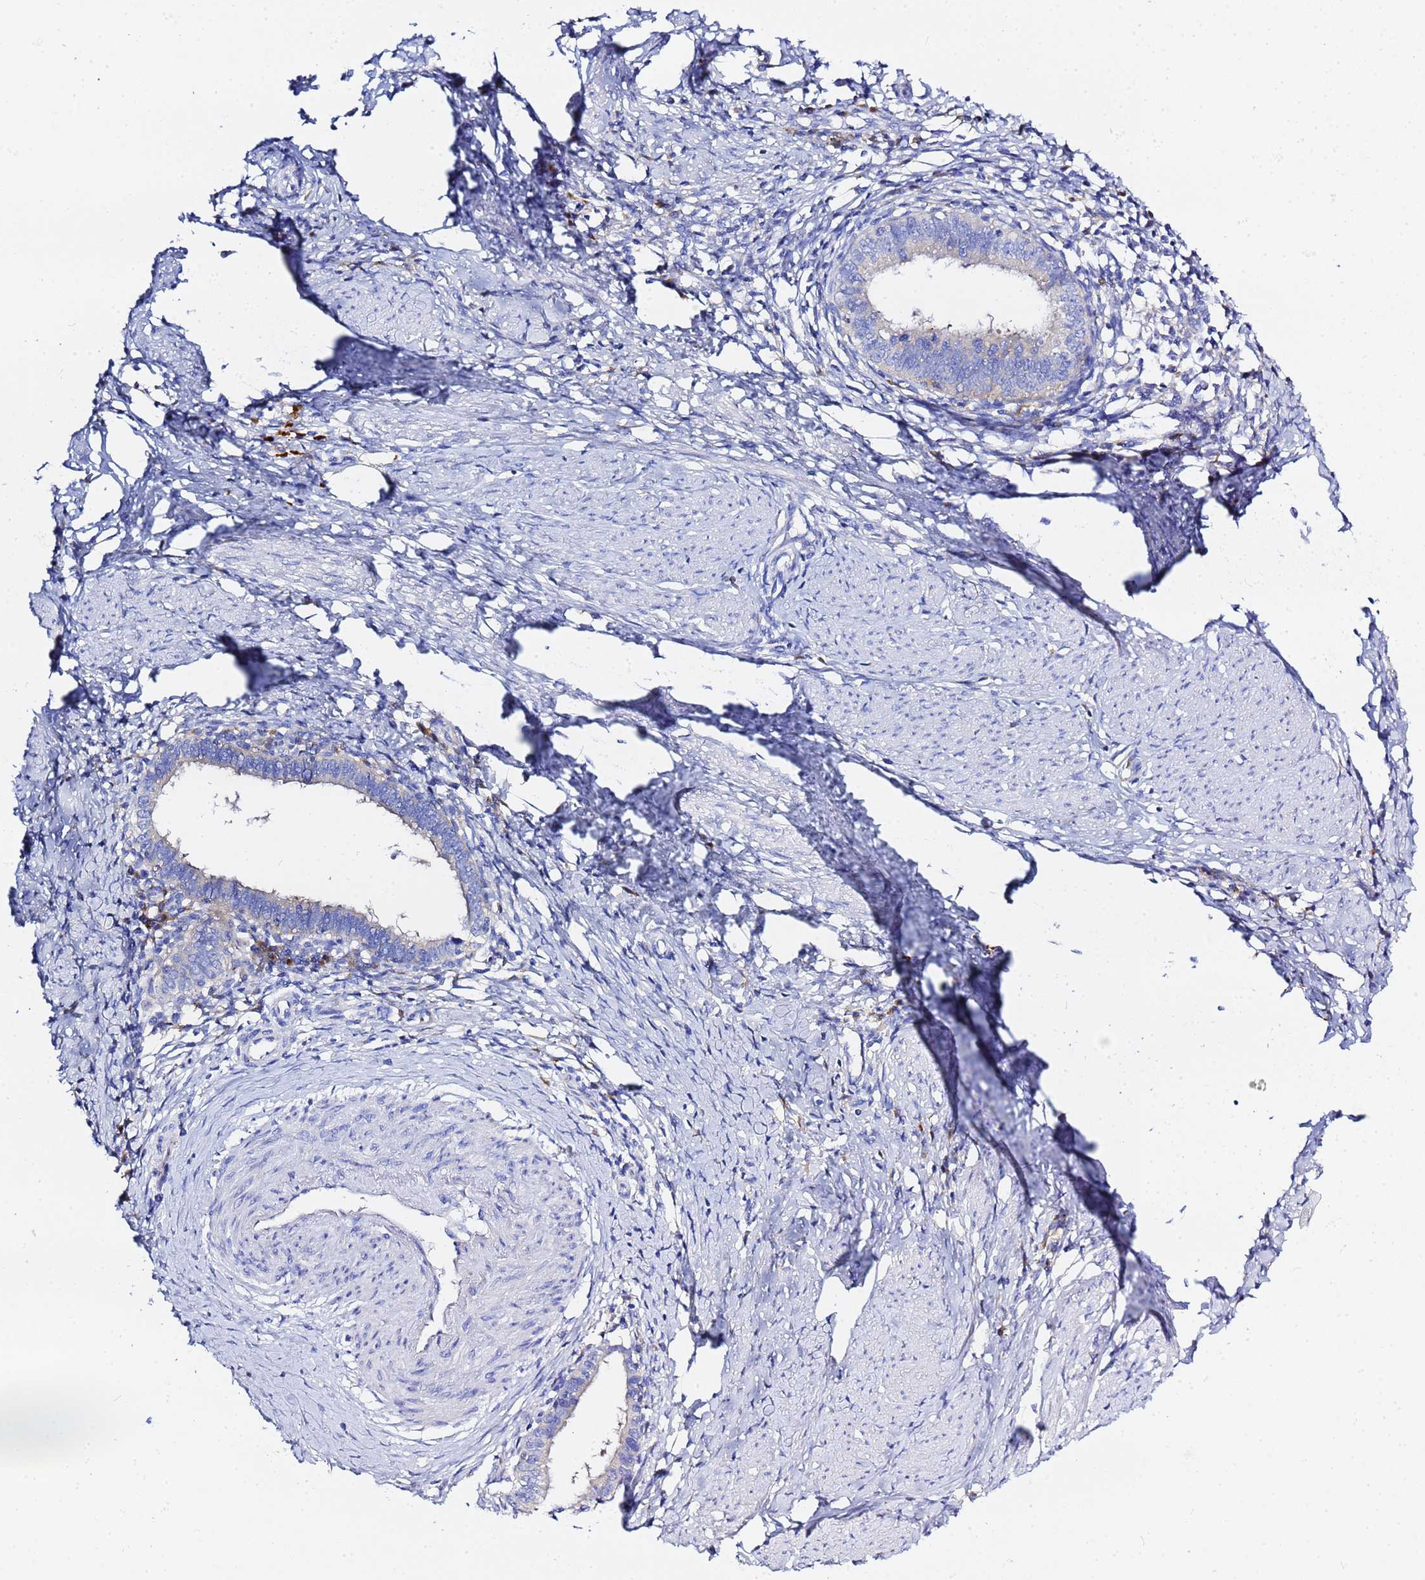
{"staining": {"intensity": "negative", "quantity": "none", "location": "none"}, "tissue": "cervical cancer", "cell_type": "Tumor cells", "image_type": "cancer", "snomed": [{"axis": "morphology", "description": "Adenocarcinoma, NOS"}, {"axis": "topography", "description": "Cervix"}], "caption": "This is a image of IHC staining of cervical cancer (adenocarcinoma), which shows no positivity in tumor cells.", "gene": "VTI1B", "patient": {"sex": "female", "age": 36}}